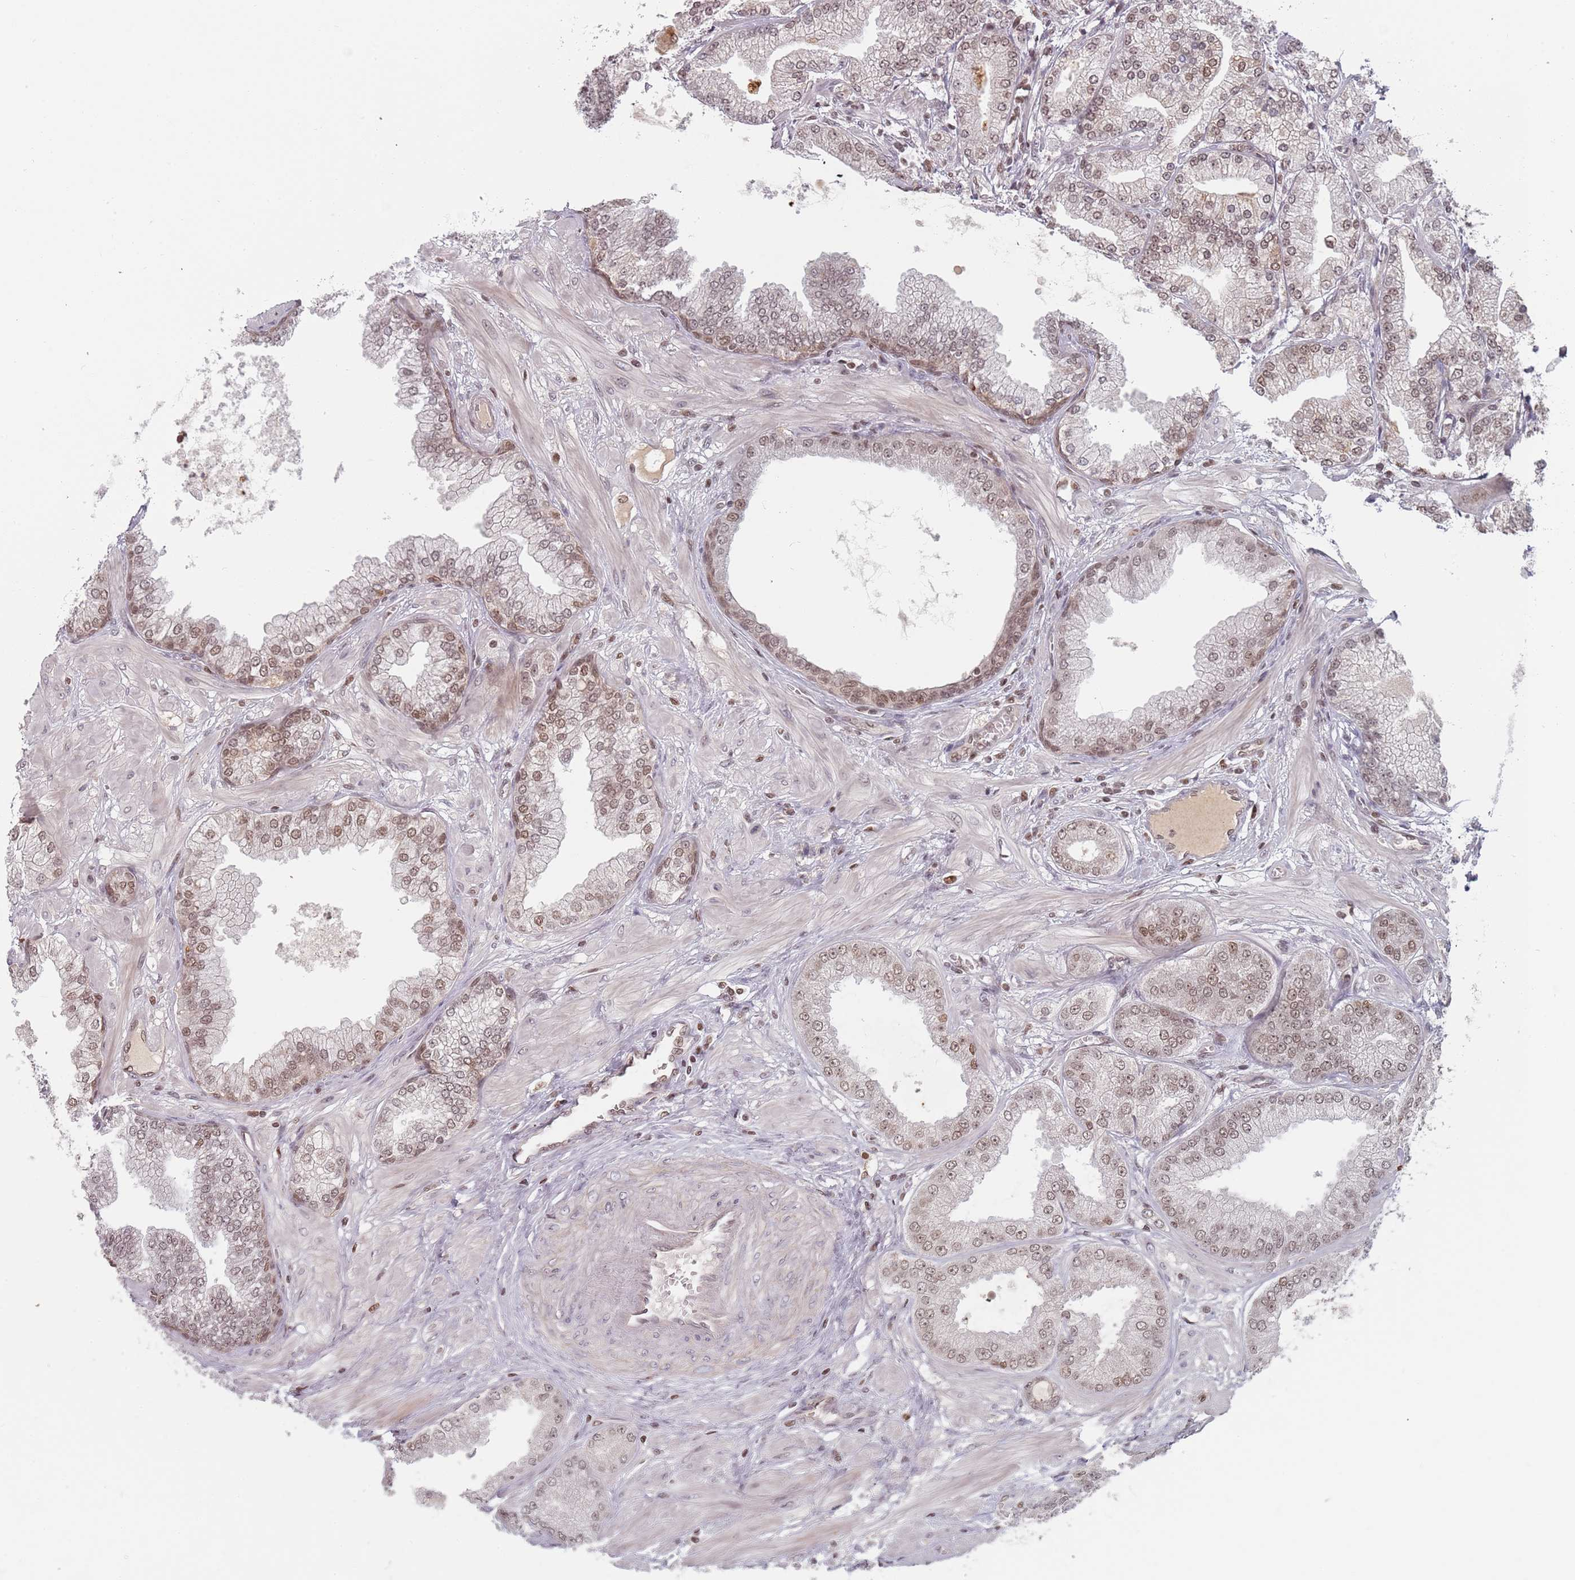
{"staining": {"intensity": "moderate", "quantity": ">75%", "location": "cytoplasmic/membranous,nuclear"}, "tissue": "prostate cancer", "cell_type": "Tumor cells", "image_type": "cancer", "snomed": [{"axis": "morphology", "description": "Adenocarcinoma, Low grade"}, {"axis": "topography", "description": "Prostate"}], "caption": "Human prostate low-grade adenocarcinoma stained with a protein marker demonstrates moderate staining in tumor cells.", "gene": "NUP50", "patient": {"sex": "male", "age": 55}}